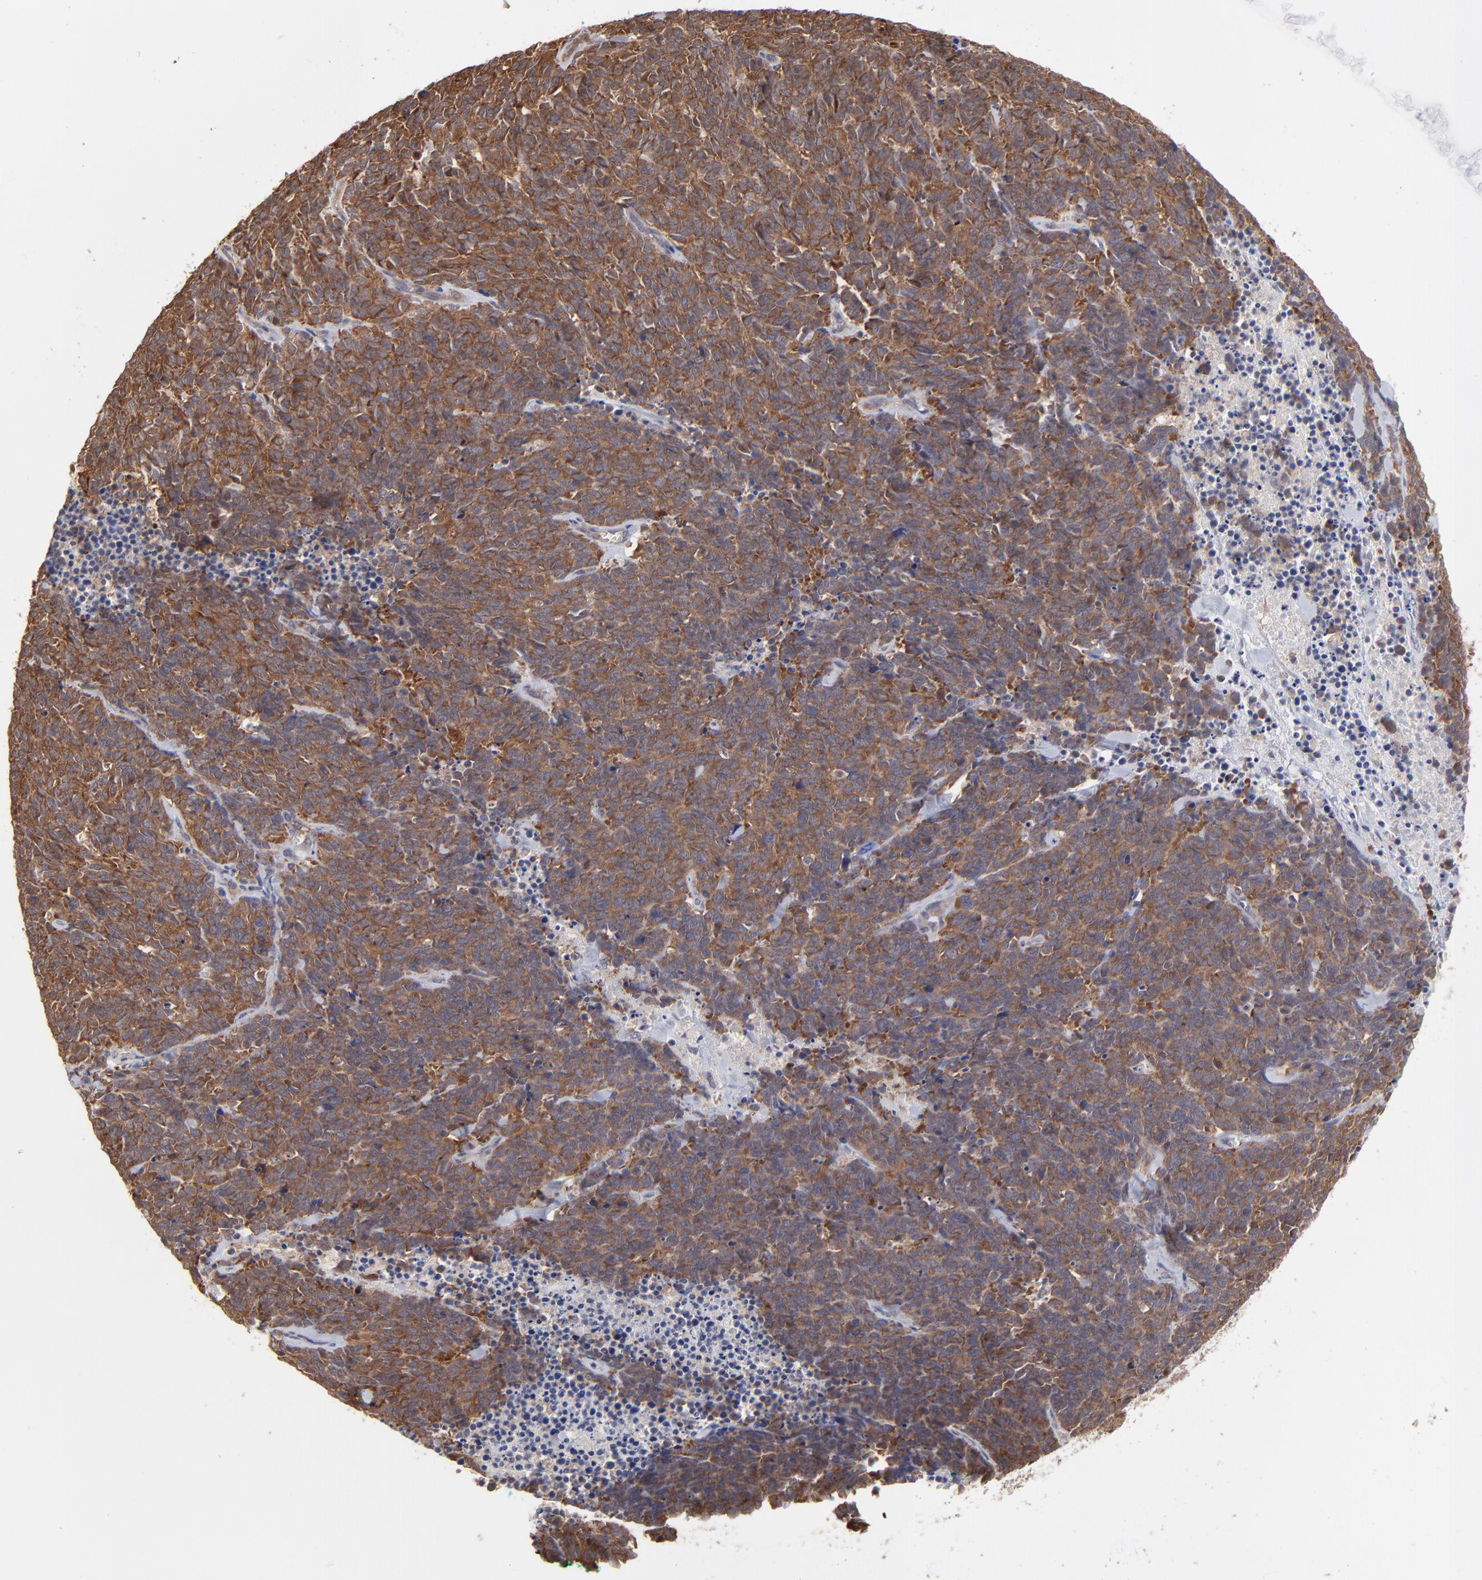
{"staining": {"intensity": "strong", "quantity": ">75%", "location": "cytoplasmic/membranous"}, "tissue": "lung cancer", "cell_type": "Tumor cells", "image_type": "cancer", "snomed": [{"axis": "morphology", "description": "Neoplasm, malignant, NOS"}, {"axis": "topography", "description": "Lung"}], "caption": "Lung neoplasm (malignant) stained with DAB immunohistochemistry displays high levels of strong cytoplasmic/membranous positivity in approximately >75% of tumor cells.", "gene": "GART", "patient": {"sex": "female", "age": 58}}